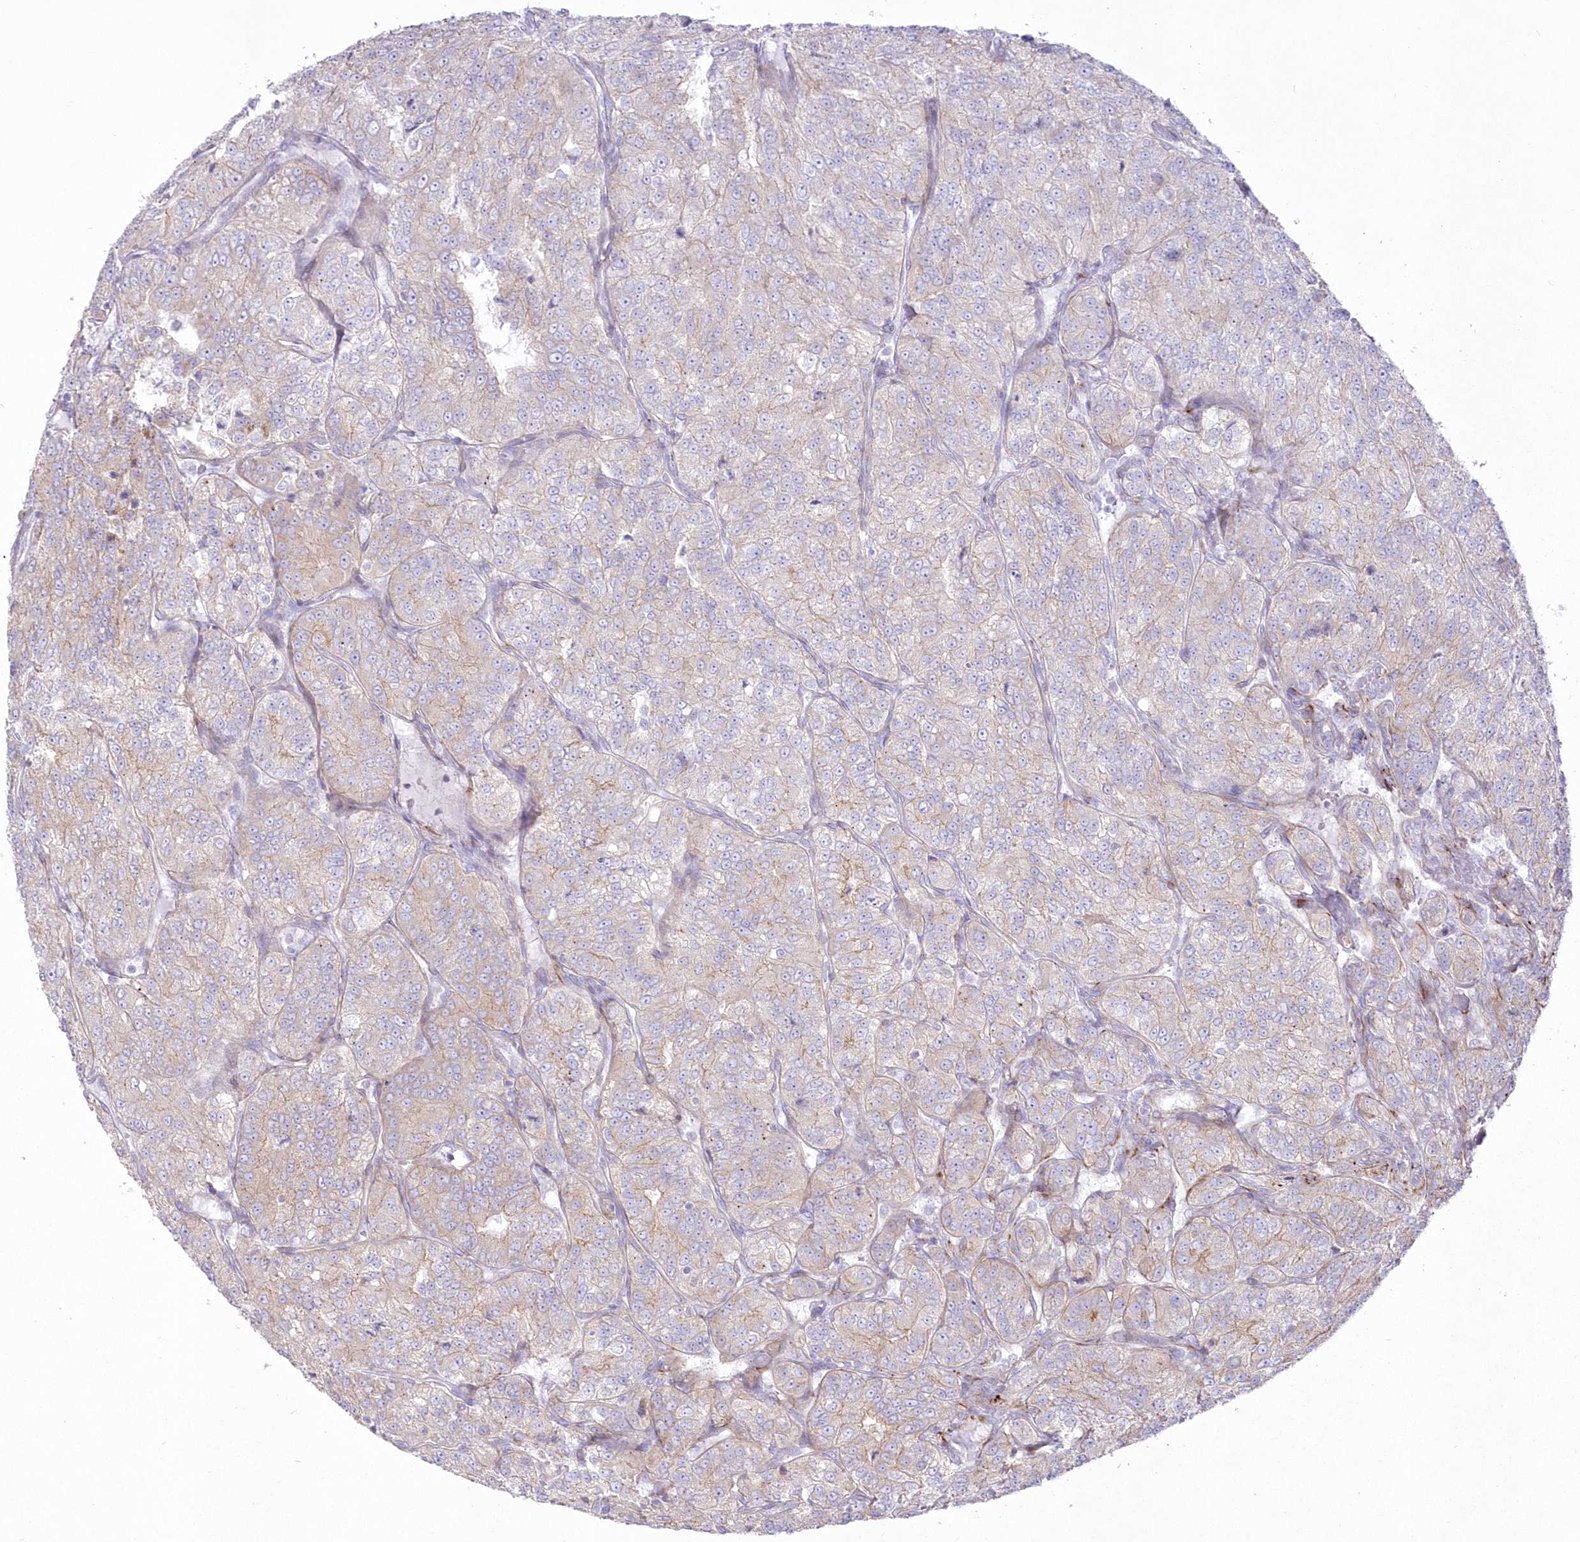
{"staining": {"intensity": "weak", "quantity": "25%-75%", "location": "cytoplasmic/membranous"}, "tissue": "renal cancer", "cell_type": "Tumor cells", "image_type": "cancer", "snomed": [{"axis": "morphology", "description": "Adenocarcinoma, NOS"}, {"axis": "topography", "description": "Kidney"}], "caption": "A low amount of weak cytoplasmic/membranous expression is present in approximately 25%-75% of tumor cells in adenocarcinoma (renal) tissue. (DAB (3,3'-diaminobenzidine) IHC, brown staining for protein, blue staining for nuclei).", "gene": "ZNF843", "patient": {"sex": "female", "age": 63}}